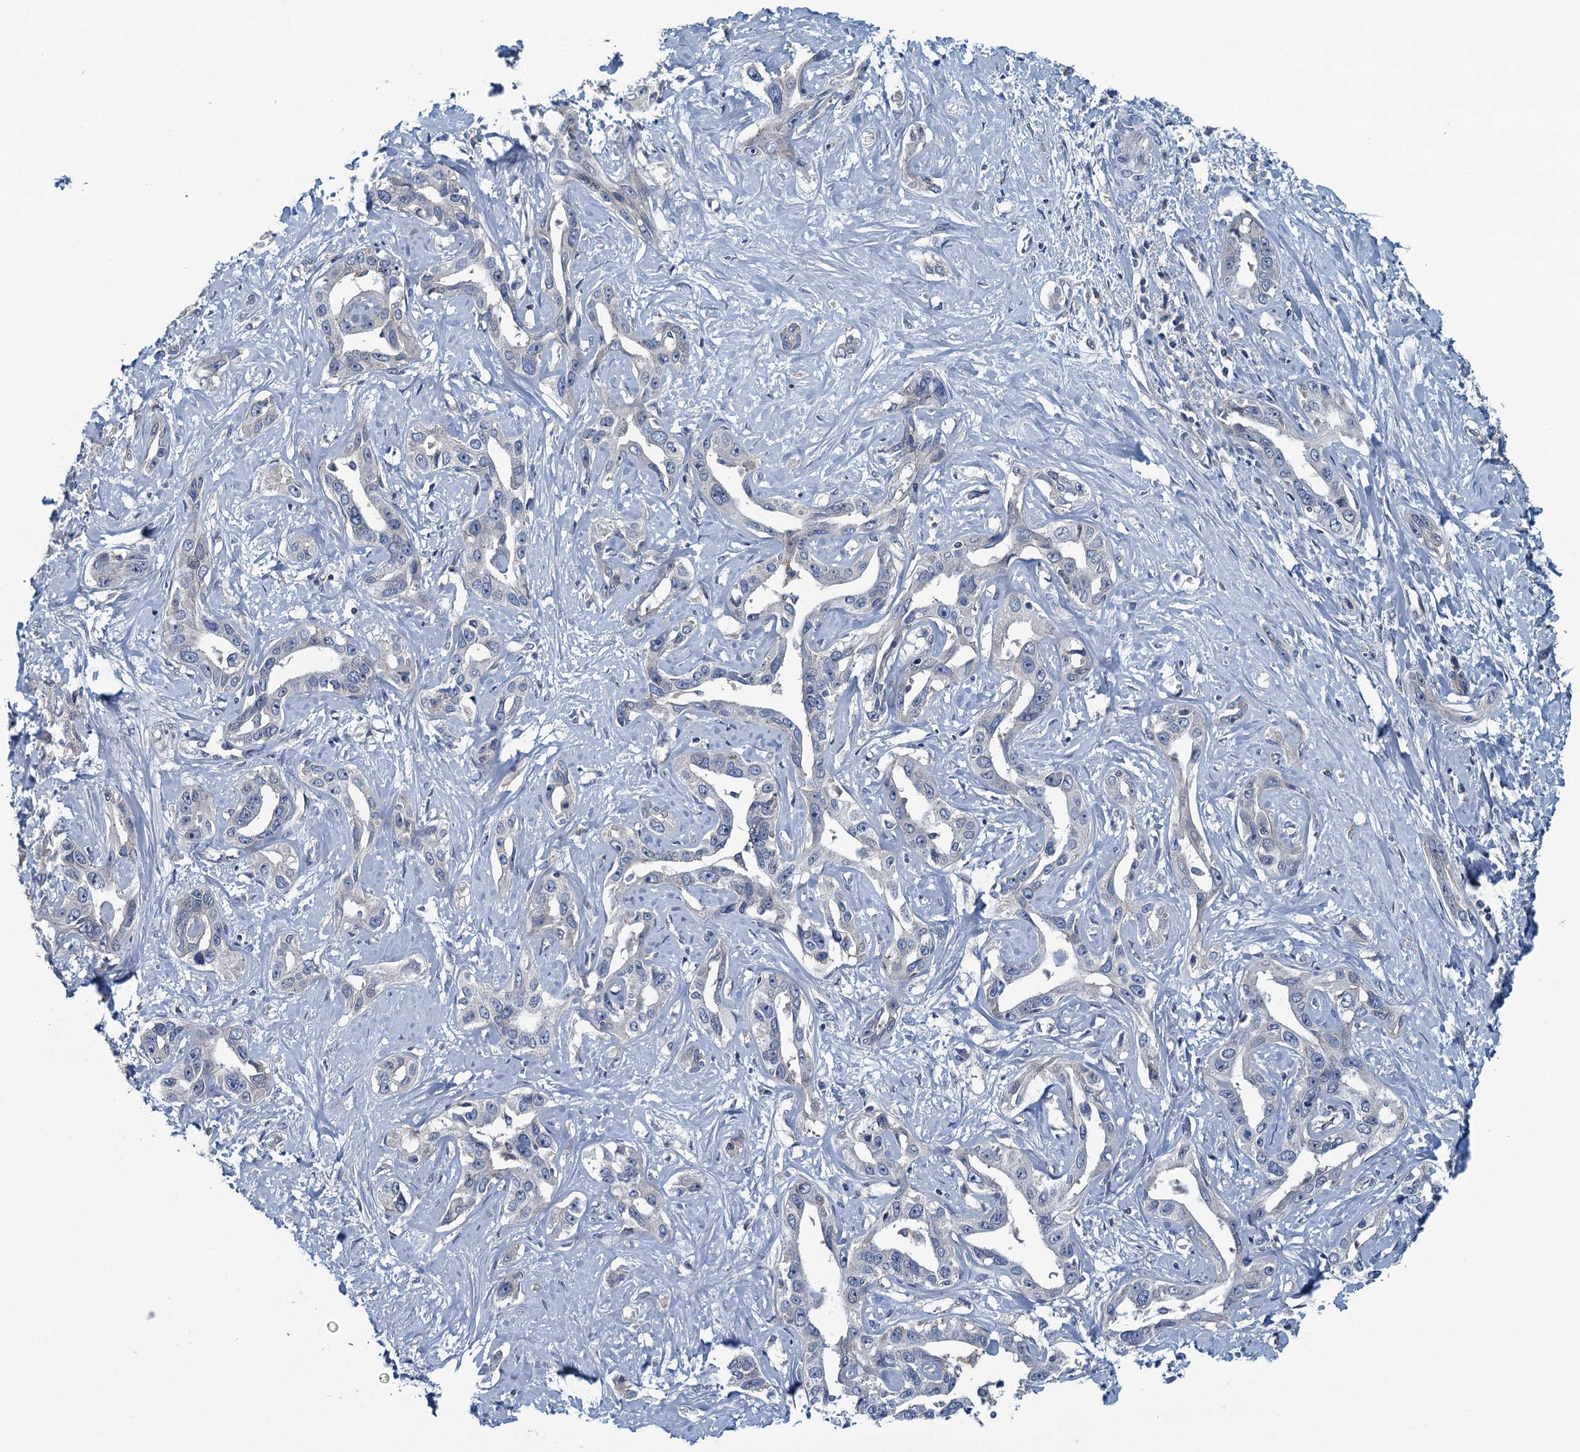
{"staining": {"intensity": "negative", "quantity": "none", "location": "none"}, "tissue": "liver cancer", "cell_type": "Tumor cells", "image_type": "cancer", "snomed": [{"axis": "morphology", "description": "Cholangiocarcinoma"}, {"axis": "topography", "description": "Liver"}], "caption": "Tumor cells are negative for brown protein staining in liver cancer.", "gene": "NCKAP1L", "patient": {"sex": "male", "age": 59}}